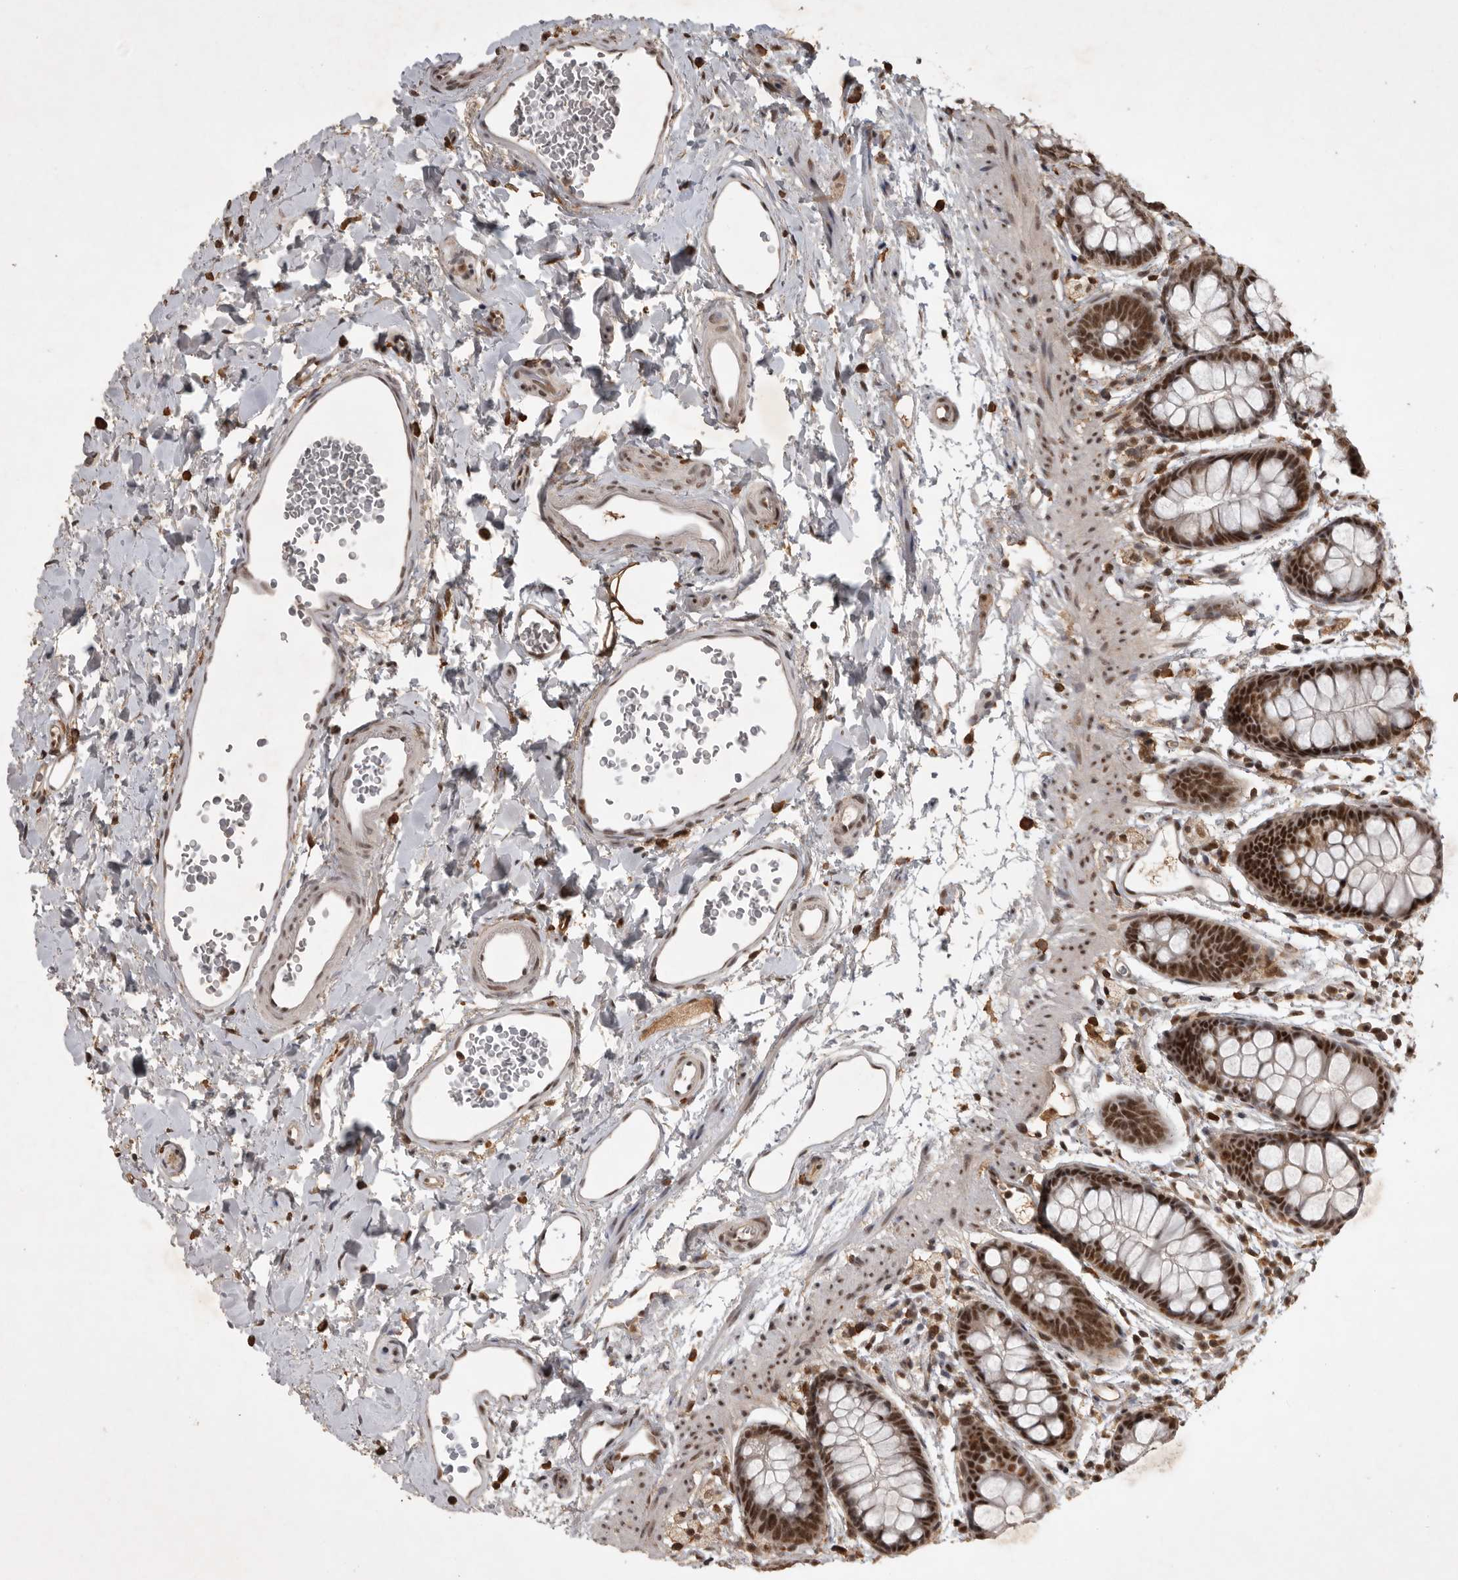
{"staining": {"intensity": "strong", "quantity": ">75%", "location": "cytoplasmic/membranous,nuclear"}, "tissue": "rectum", "cell_type": "Glandular cells", "image_type": "normal", "snomed": [{"axis": "morphology", "description": "Normal tissue, NOS"}, {"axis": "topography", "description": "Rectum"}], "caption": "A high amount of strong cytoplasmic/membranous,nuclear expression is seen in approximately >75% of glandular cells in benign rectum. (Brightfield microscopy of DAB IHC at high magnification).", "gene": "CBLL1", "patient": {"sex": "female", "age": 65}}